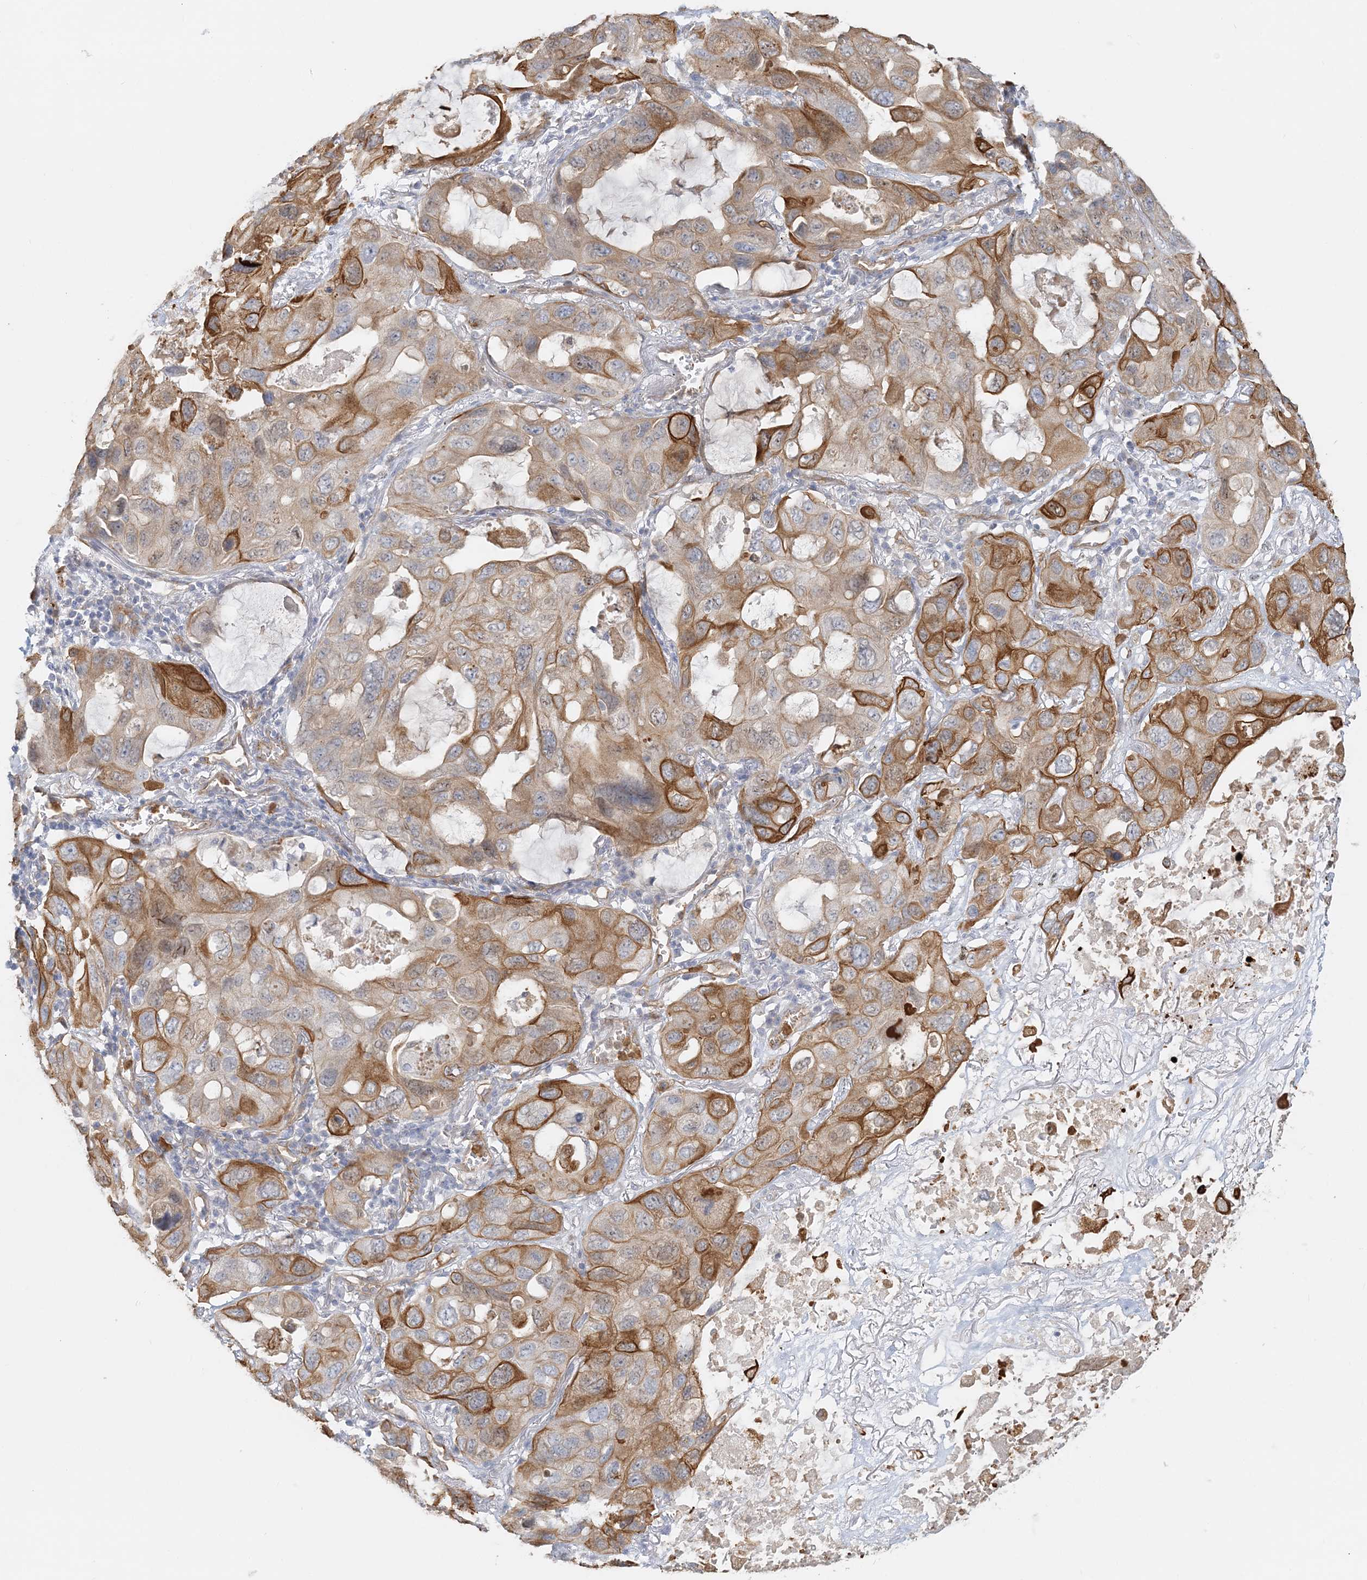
{"staining": {"intensity": "moderate", "quantity": ">75%", "location": "cytoplasmic/membranous"}, "tissue": "lung cancer", "cell_type": "Tumor cells", "image_type": "cancer", "snomed": [{"axis": "morphology", "description": "Squamous cell carcinoma, NOS"}, {"axis": "topography", "description": "Lung"}], "caption": "Lung cancer was stained to show a protein in brown. There is medium levels of moderate cytoplasmic/membranous positivity in approximately >75% of tumor cells. The staining was performed using DAB to visualize the protein expression in brown, while the nuclei were stained in blue with hematoxylin (Magnification: 20x).", "gene": "DNAH1", "patient": {"sex": "female", "age": 73}}